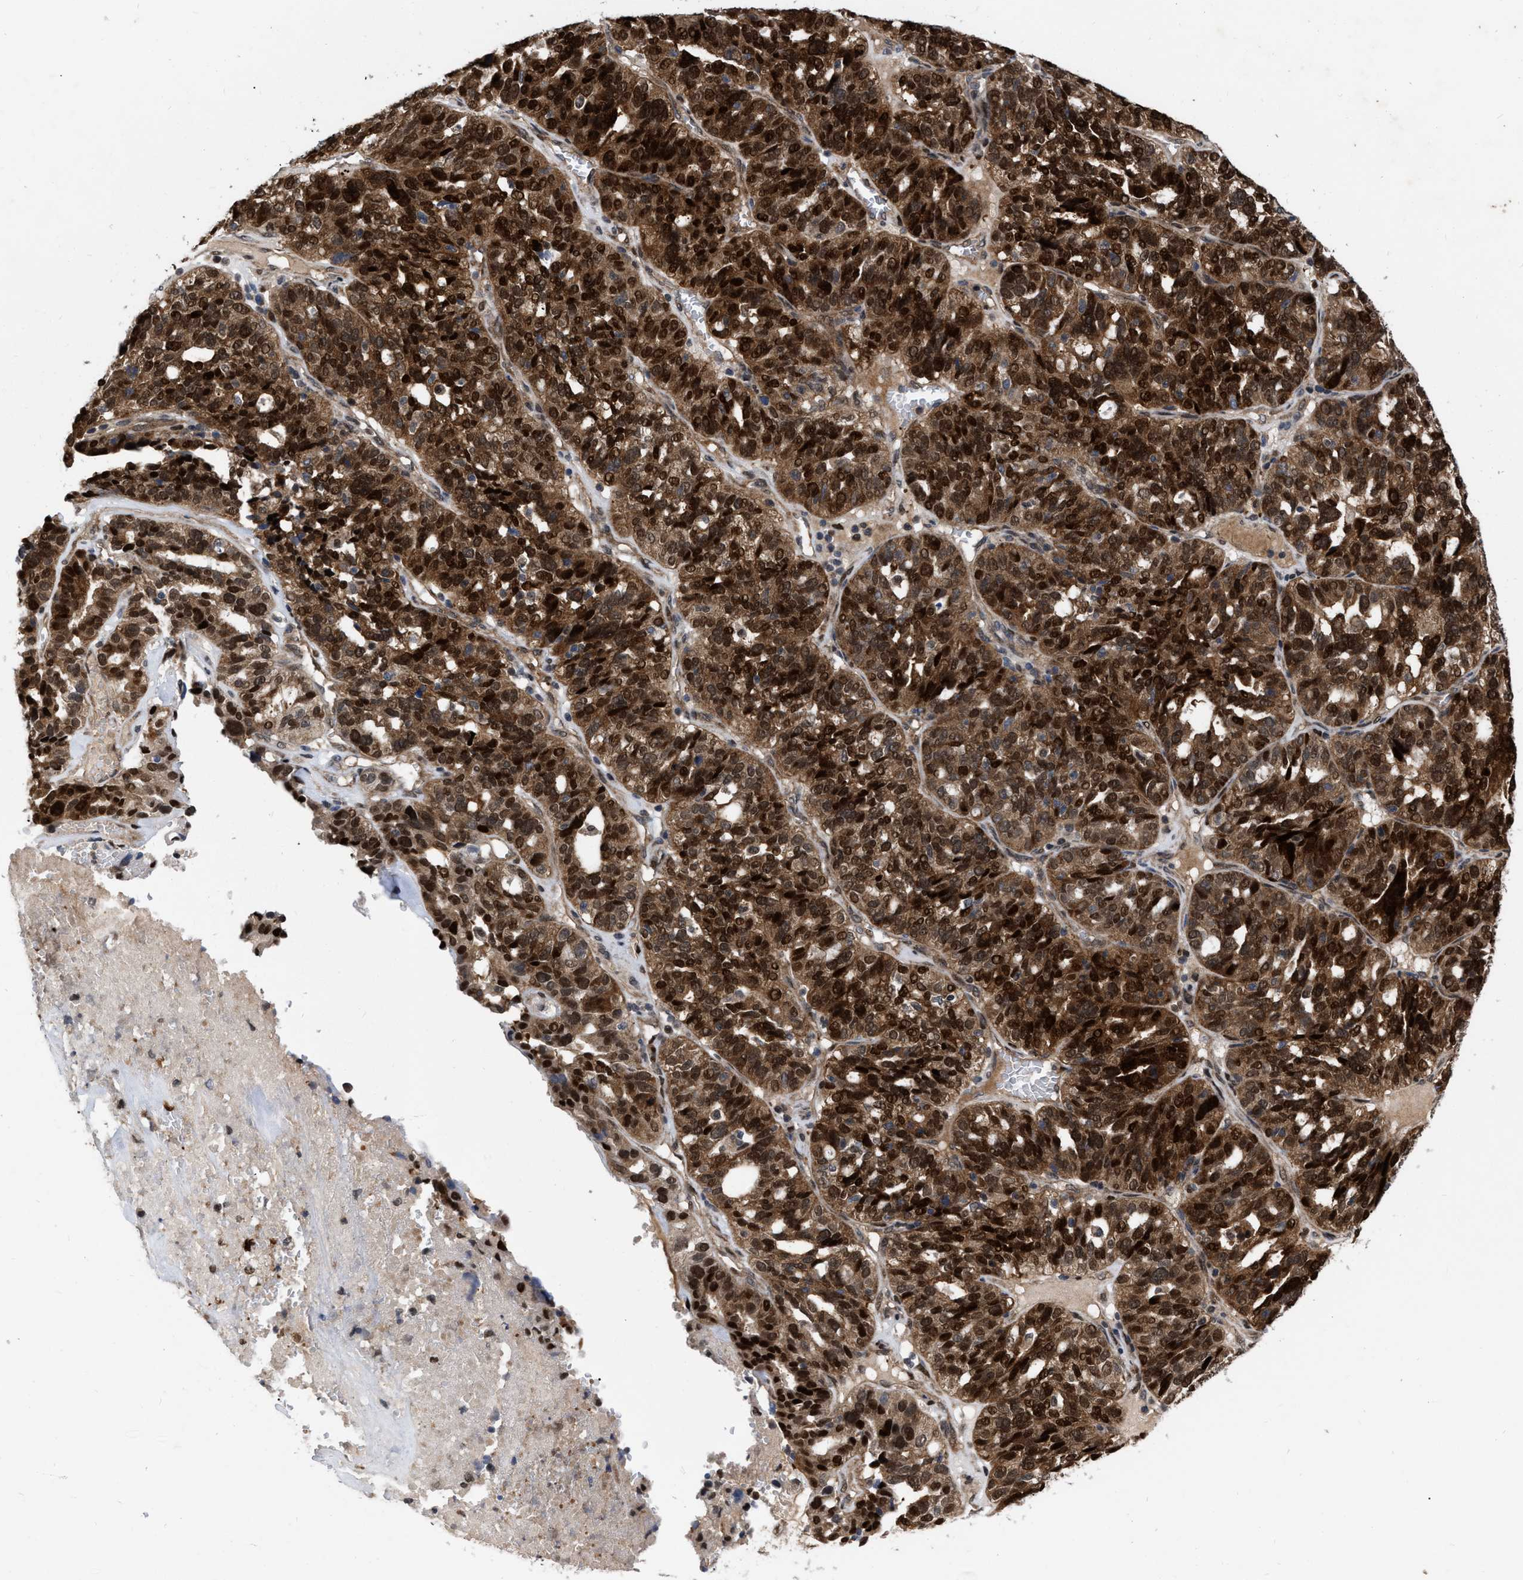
{"staining": {"intensity": "strong", "quantity": ">75%", "location": "cytoplasmic/membranous,nuclear"}, "tissue": "ovarian cancer", "cell_type": "Tumor cells", "image_type": "cancer", "snomed": [{"axis": "morphology", "description": "Cystadenocarcinoma, serous, NOS"}, {"axis": "topography", "description": "Ovary"}], "caption": "A brown stain highlights strong cytoplasmic/membranous and nuclear staining of a protein in human ovarian cancer (serous cystadenocarcinoma) tumor cells. The staining is performed using DAB (3,3'-diaminobenzidine) brown chromogen to label protein expression. The nuclei are counter-stained blue using hematoxylin.", "gene": "MDM4", "patient": {"sex": "female", "age": 59}}